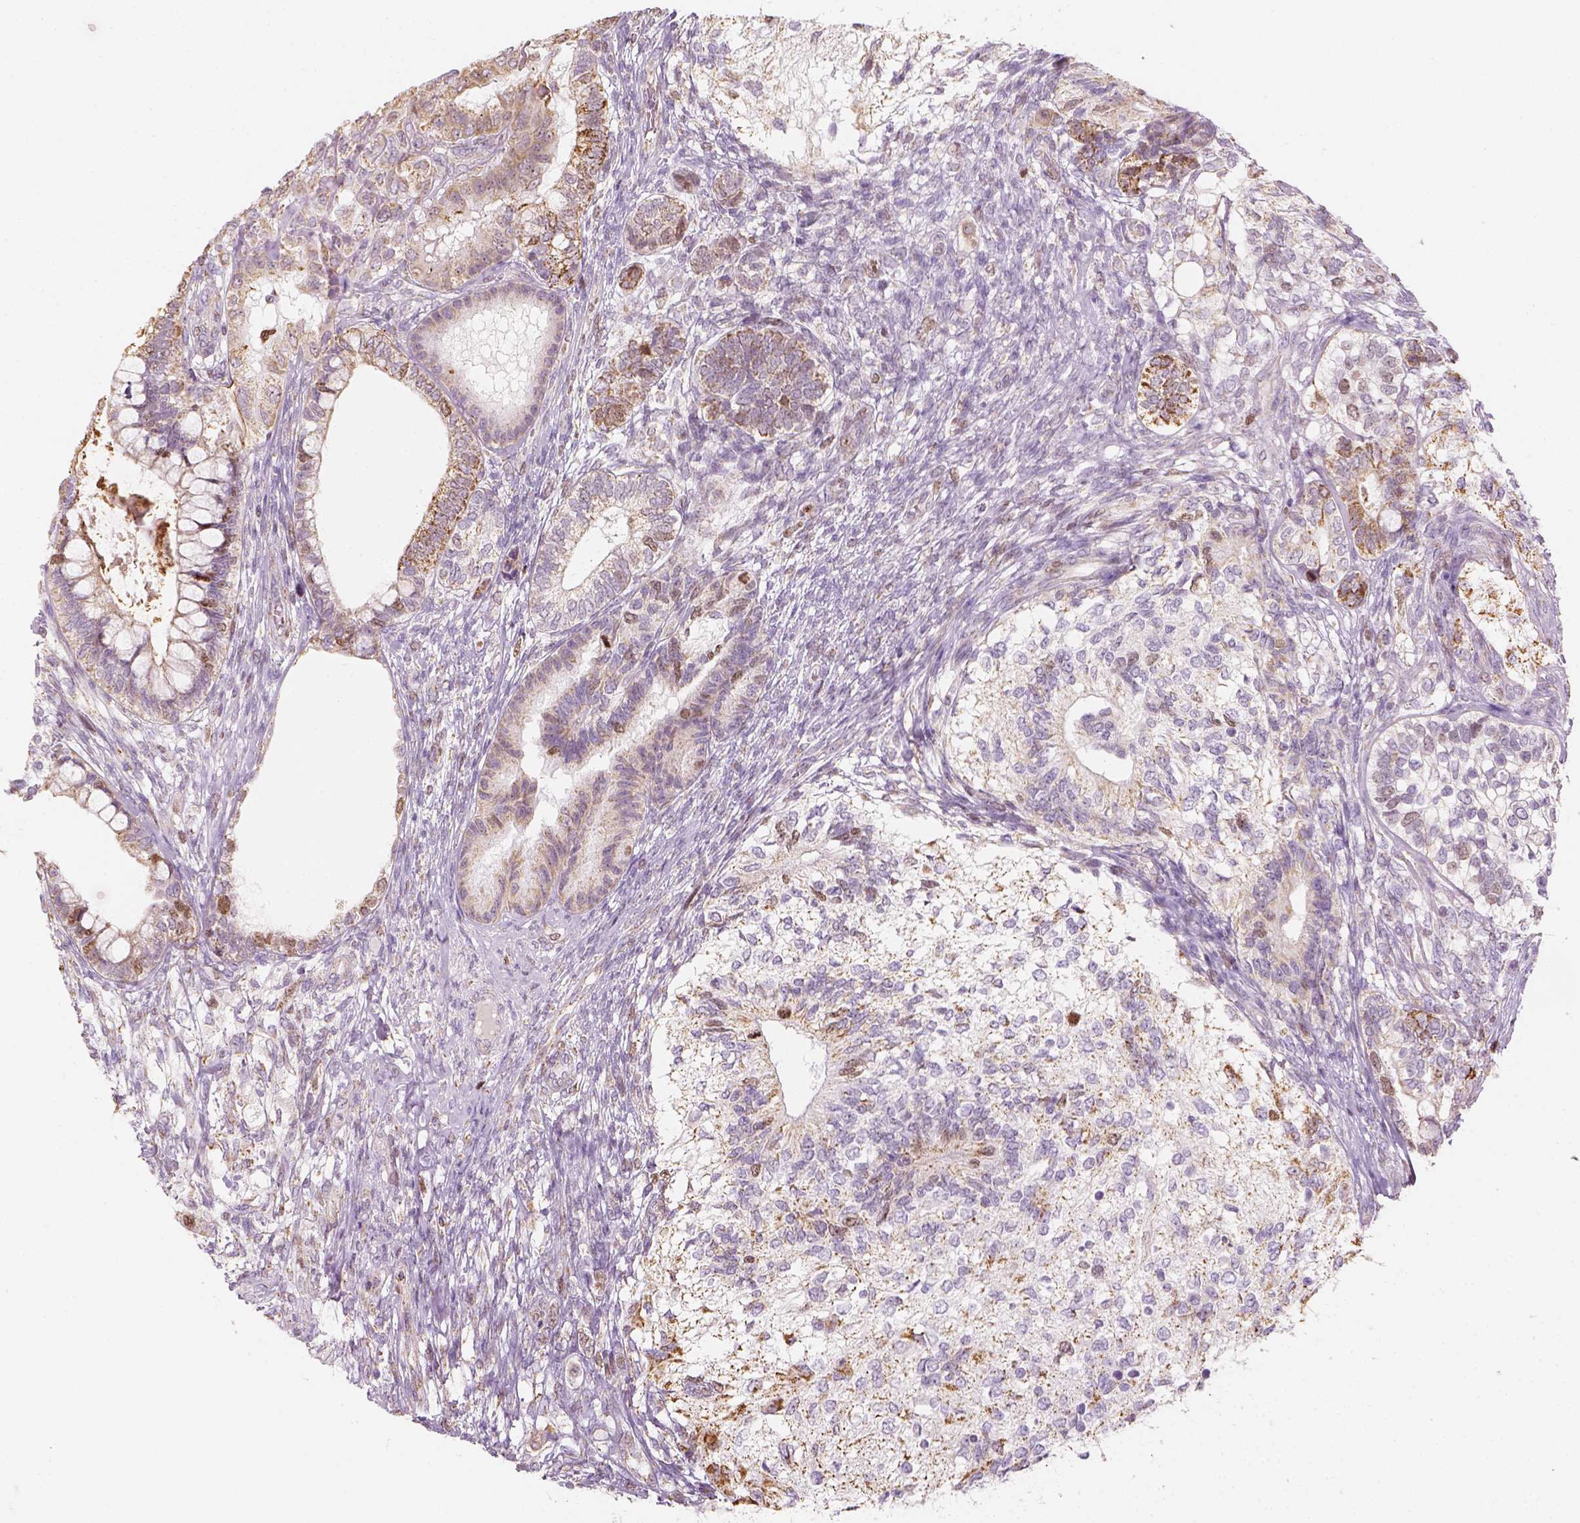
{"staining": {"intensity": "moderate", "quantity": "<25%", "location": "nuclear"}, "tissue": "testis cancer", "cell_type": "Tumor cells", "image_type": "cancer", "snomed": [{"axis": "morphology", "description": "Seminoma, NOS"}, {"axis": "morphology", "description": "Carcinoma, Embryonal, NOS"}, {"axis": "topography", "description": "Testis"}], "caption": "A brown stain shows moderate nuclear positivity of a protein in testis cancer tumor cells. (Stains: DAB in brown, nuclei in blue, Microscopy: brightfield microscopy at high magnification).", "gene": "LCA5", "patient": {"sex": "male", "age": 41}}